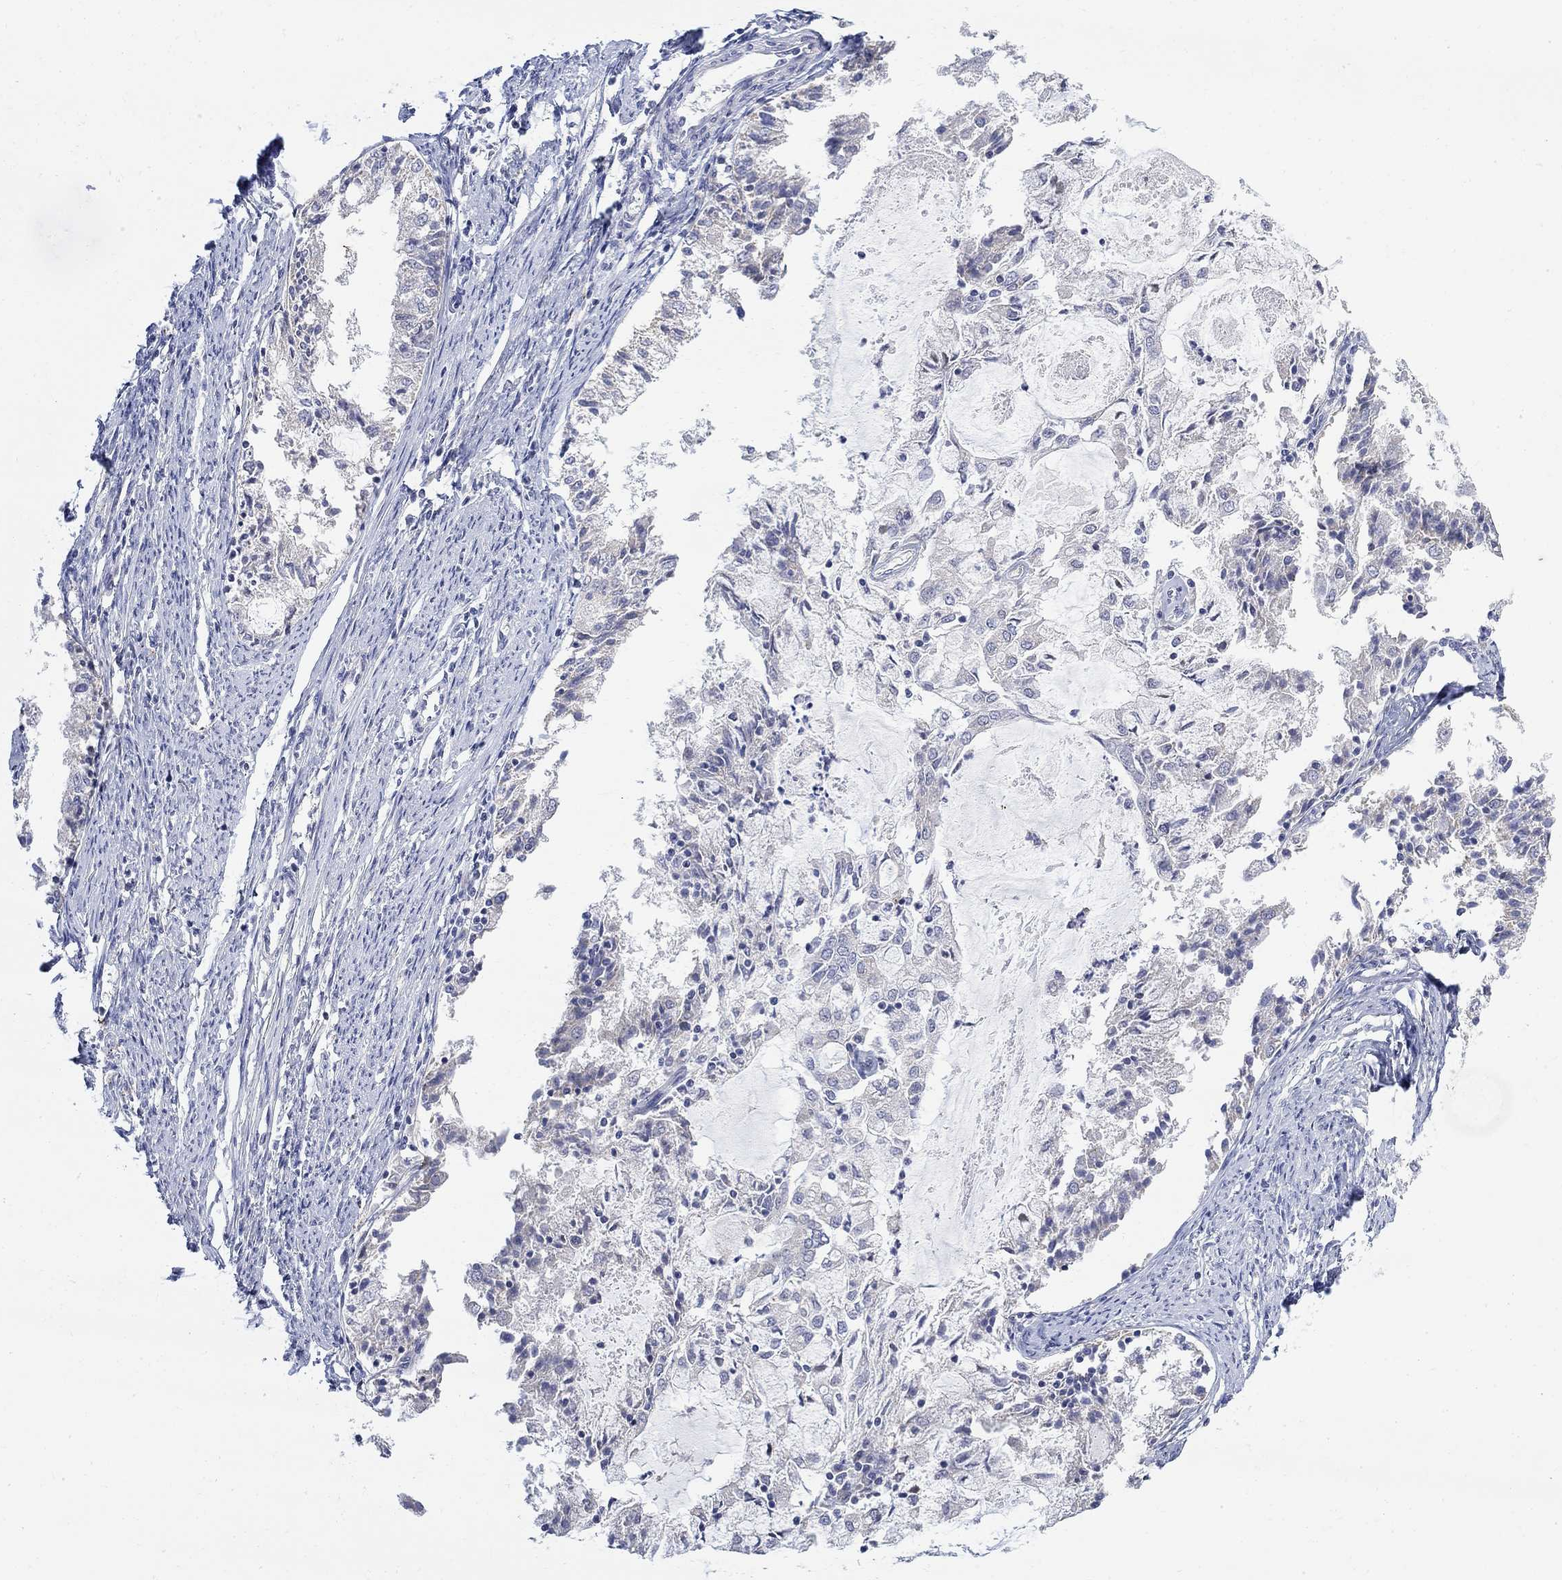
{"staining": {"intensity": "negative", "quantity": "none", "location": "none"}, "tissue": "endometrial cancer", "cell_type": "Tumor cells", "image_type": "cancer", "snomed": [{"axis": "morphology", "description": "Adenocarcinoma, NOS"}, {"axis": "topography", "description": "Endometrium"}], "caption": "This is an immunohistochemistry image of human endometrial cancer (adenocarcinoma). There is no staining in tumor cells.", "gene": "FNDC5", "patient": {"sex": "female", "age": 57}}